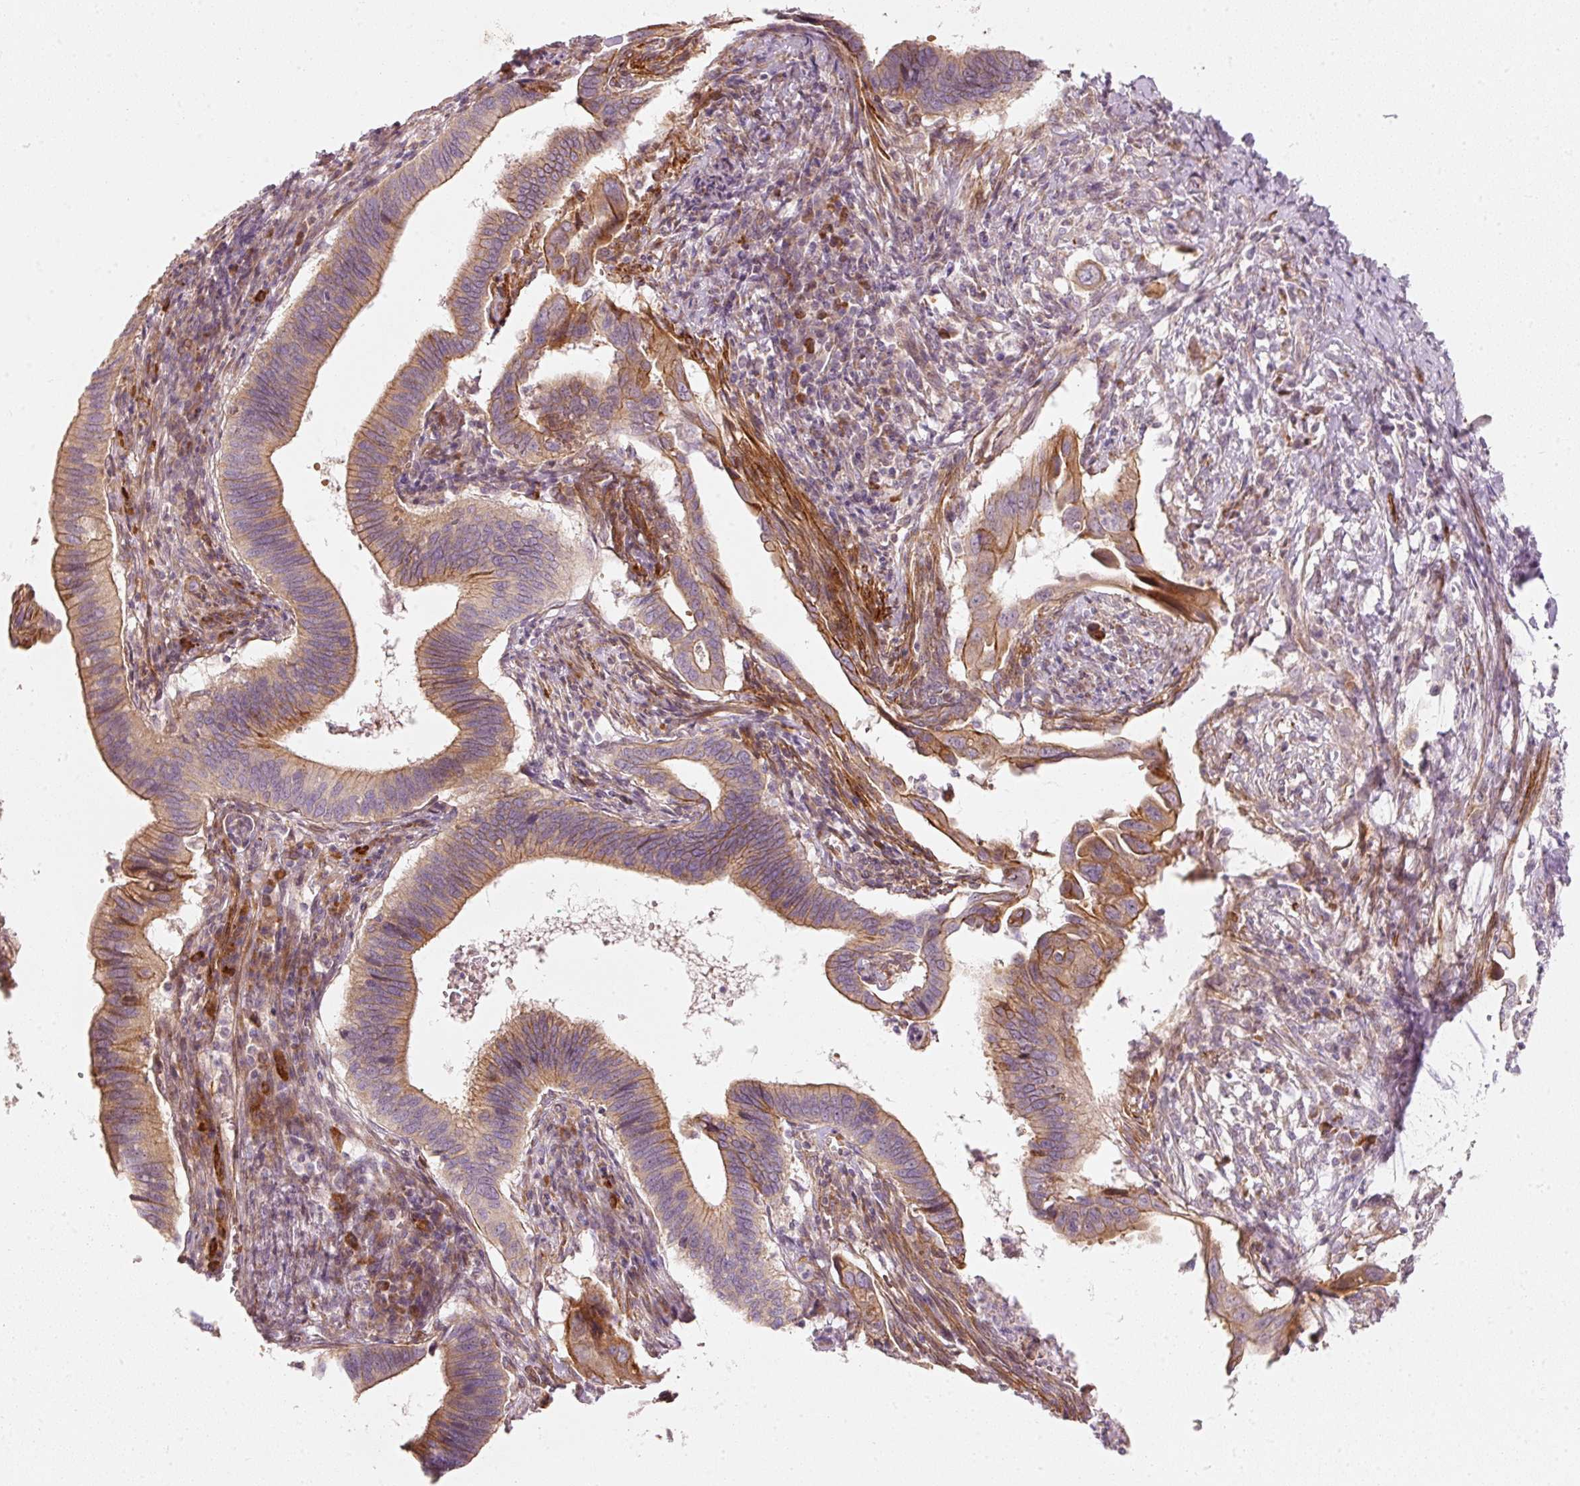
{"staining": {"intensity": "moderate", "quantity": "25%-75%", "location": "cytoplasmic/membranous"}, "tissue": "cervical cancer", "cell_type": "Tumor cells", "image_type": "cancer", "snomed": [{"axis": "morphology", "description": "Adenocarcinoma, NOS"}, {"axis": "topography", "description": "Cervix"}], "caption": "Adenocarcinoma (cervical) tissue shows moderate cytoplasmic/membranous expression in approximately 25%-75% of tumor cells", "gene": "KCNQ1", "patient": {"sex": "female", "age": 42}}